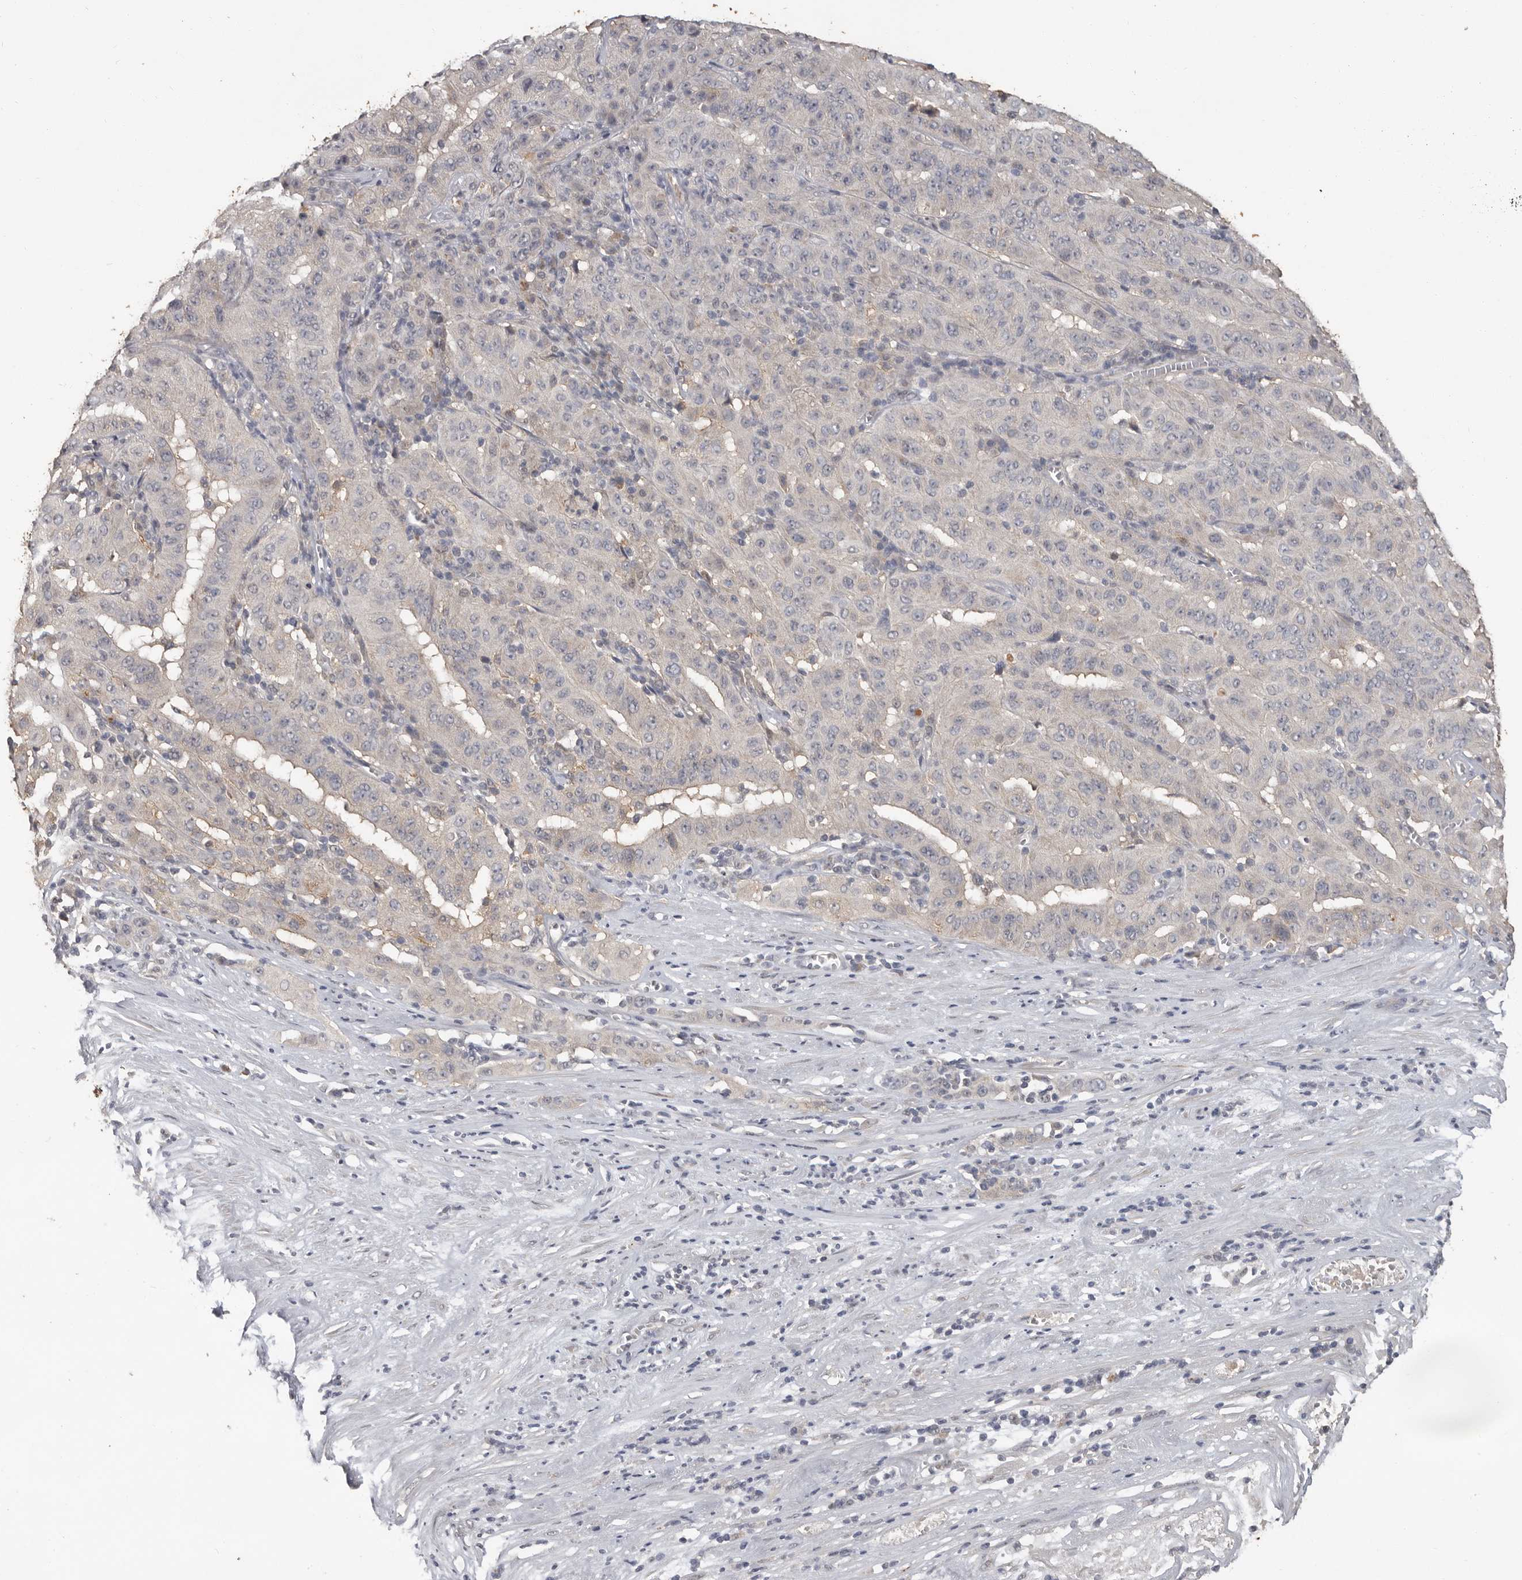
{"staining": {"intensity": "negative", "quantity": "none", "location": "none"}, "tissue": "pancreatic cancer", "cell_type": "Tumor cells", "image_type": "cancer", "snomed": [{"axis": "morphology", "description": "Adenocarcinoma, NOS"}, {"axis": "topography", "description": "Pancreas"}], "caption": "Immunohistochemistry photomicrograph of neoplastic tissue: pancreatic cancer (adenocarcinoma) stained with DAB (3,3'-diaminobenzidine) displays no significant protein expression in tumor cells. (DAB IHC with hematoxylin counter stain).", "gene": "MTF1", "patient": {"sex": "male", "age": 63}}